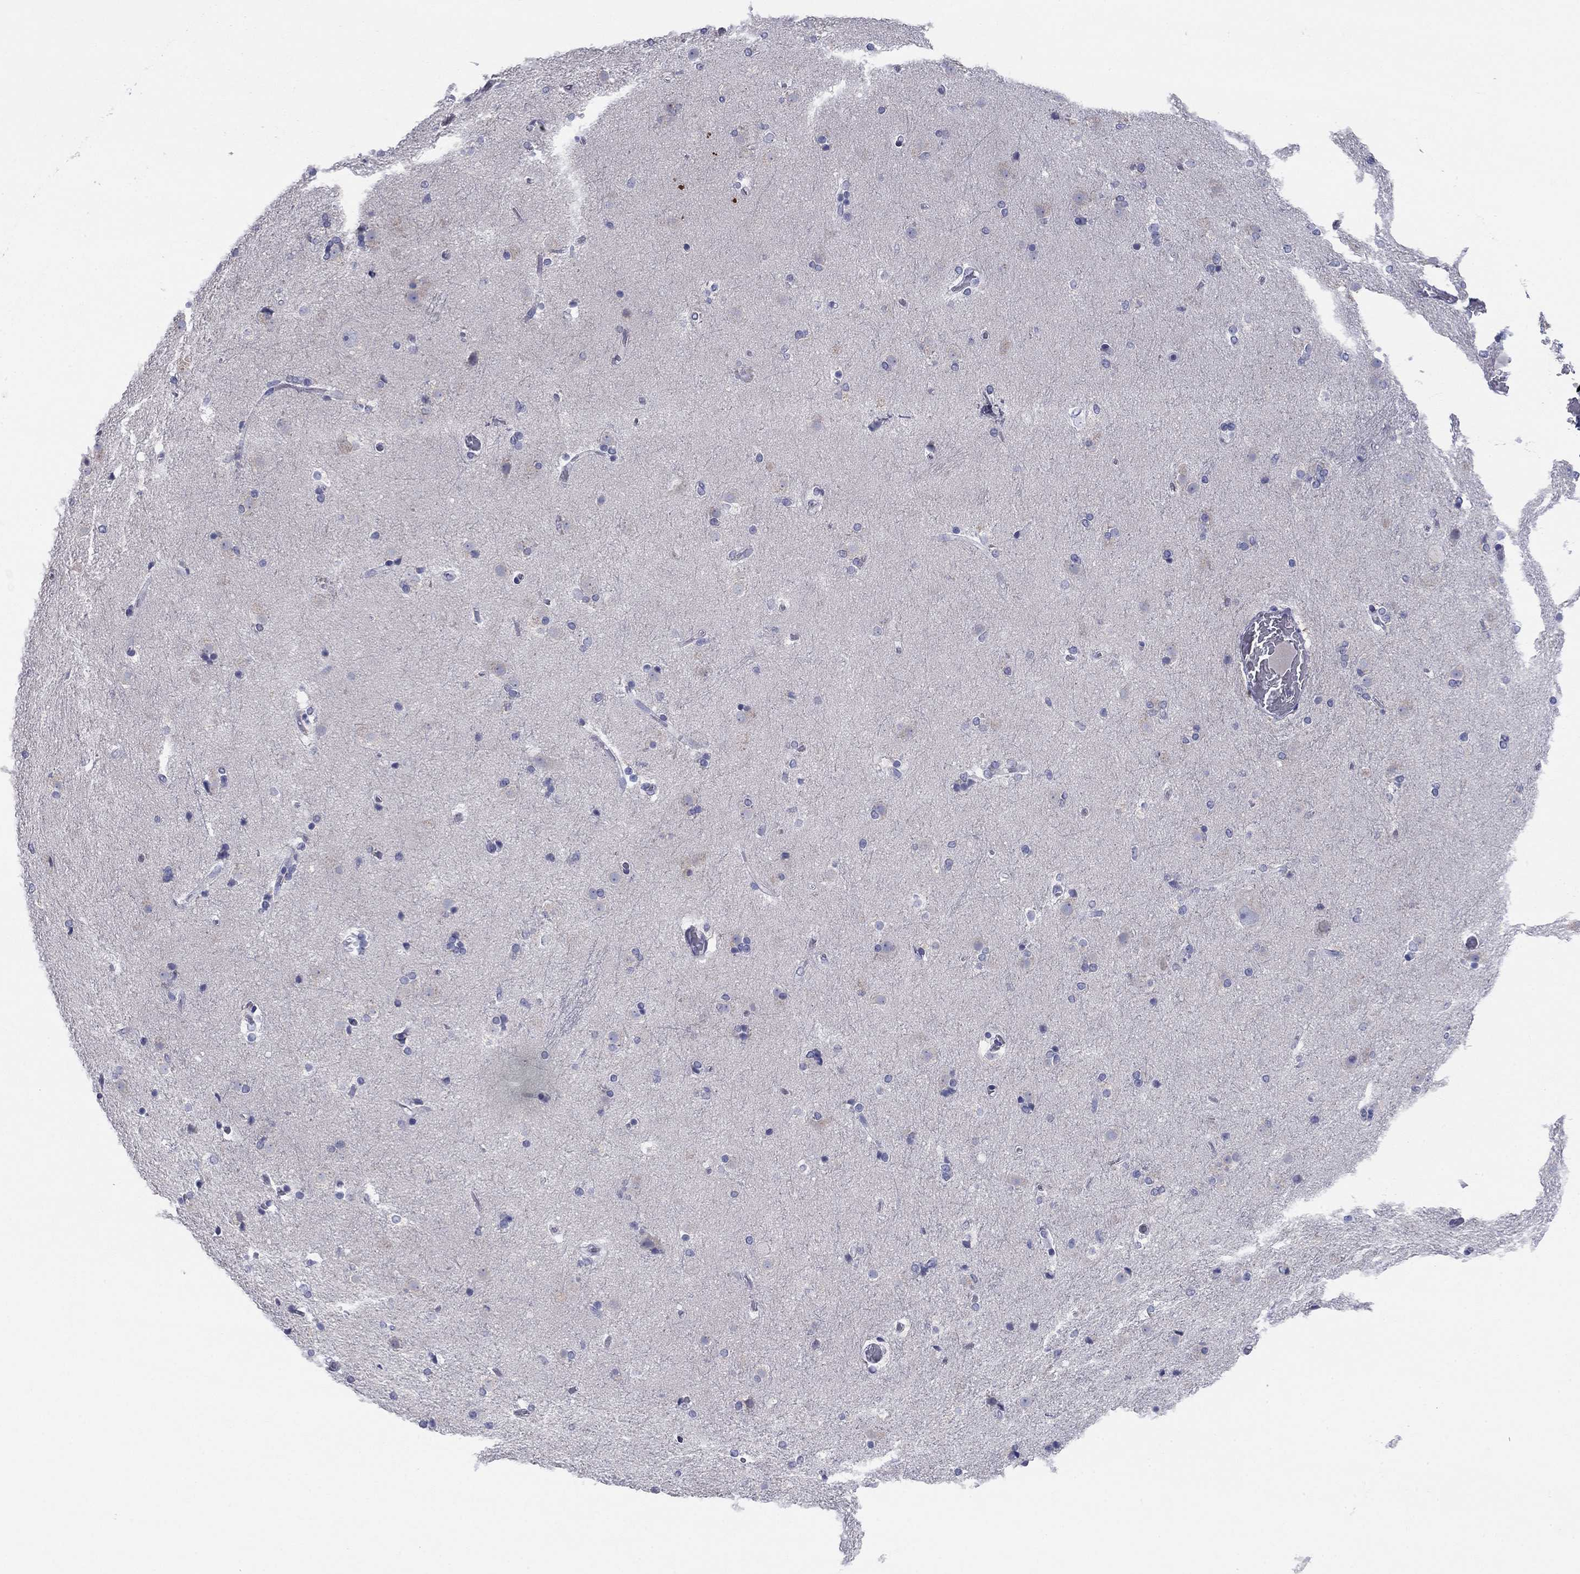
{"staining": {"intensity": "negative", "quantity": "none", "location": "none"}, "tissue": "caudate", "cell_type": "Glial cells", "image_type": "normal", "snomed": [{"axis": "morphology", "description": "Normal tissue, NOS"}, {"axis": "topography", "description": "Lateral ventricle wall"}], "caption": "Immunohistochemical staining of benign caudate exhibits no significant expression in glial cells.", "gene": "GRK7", "patient": {"sex": "female", "age": 71}}